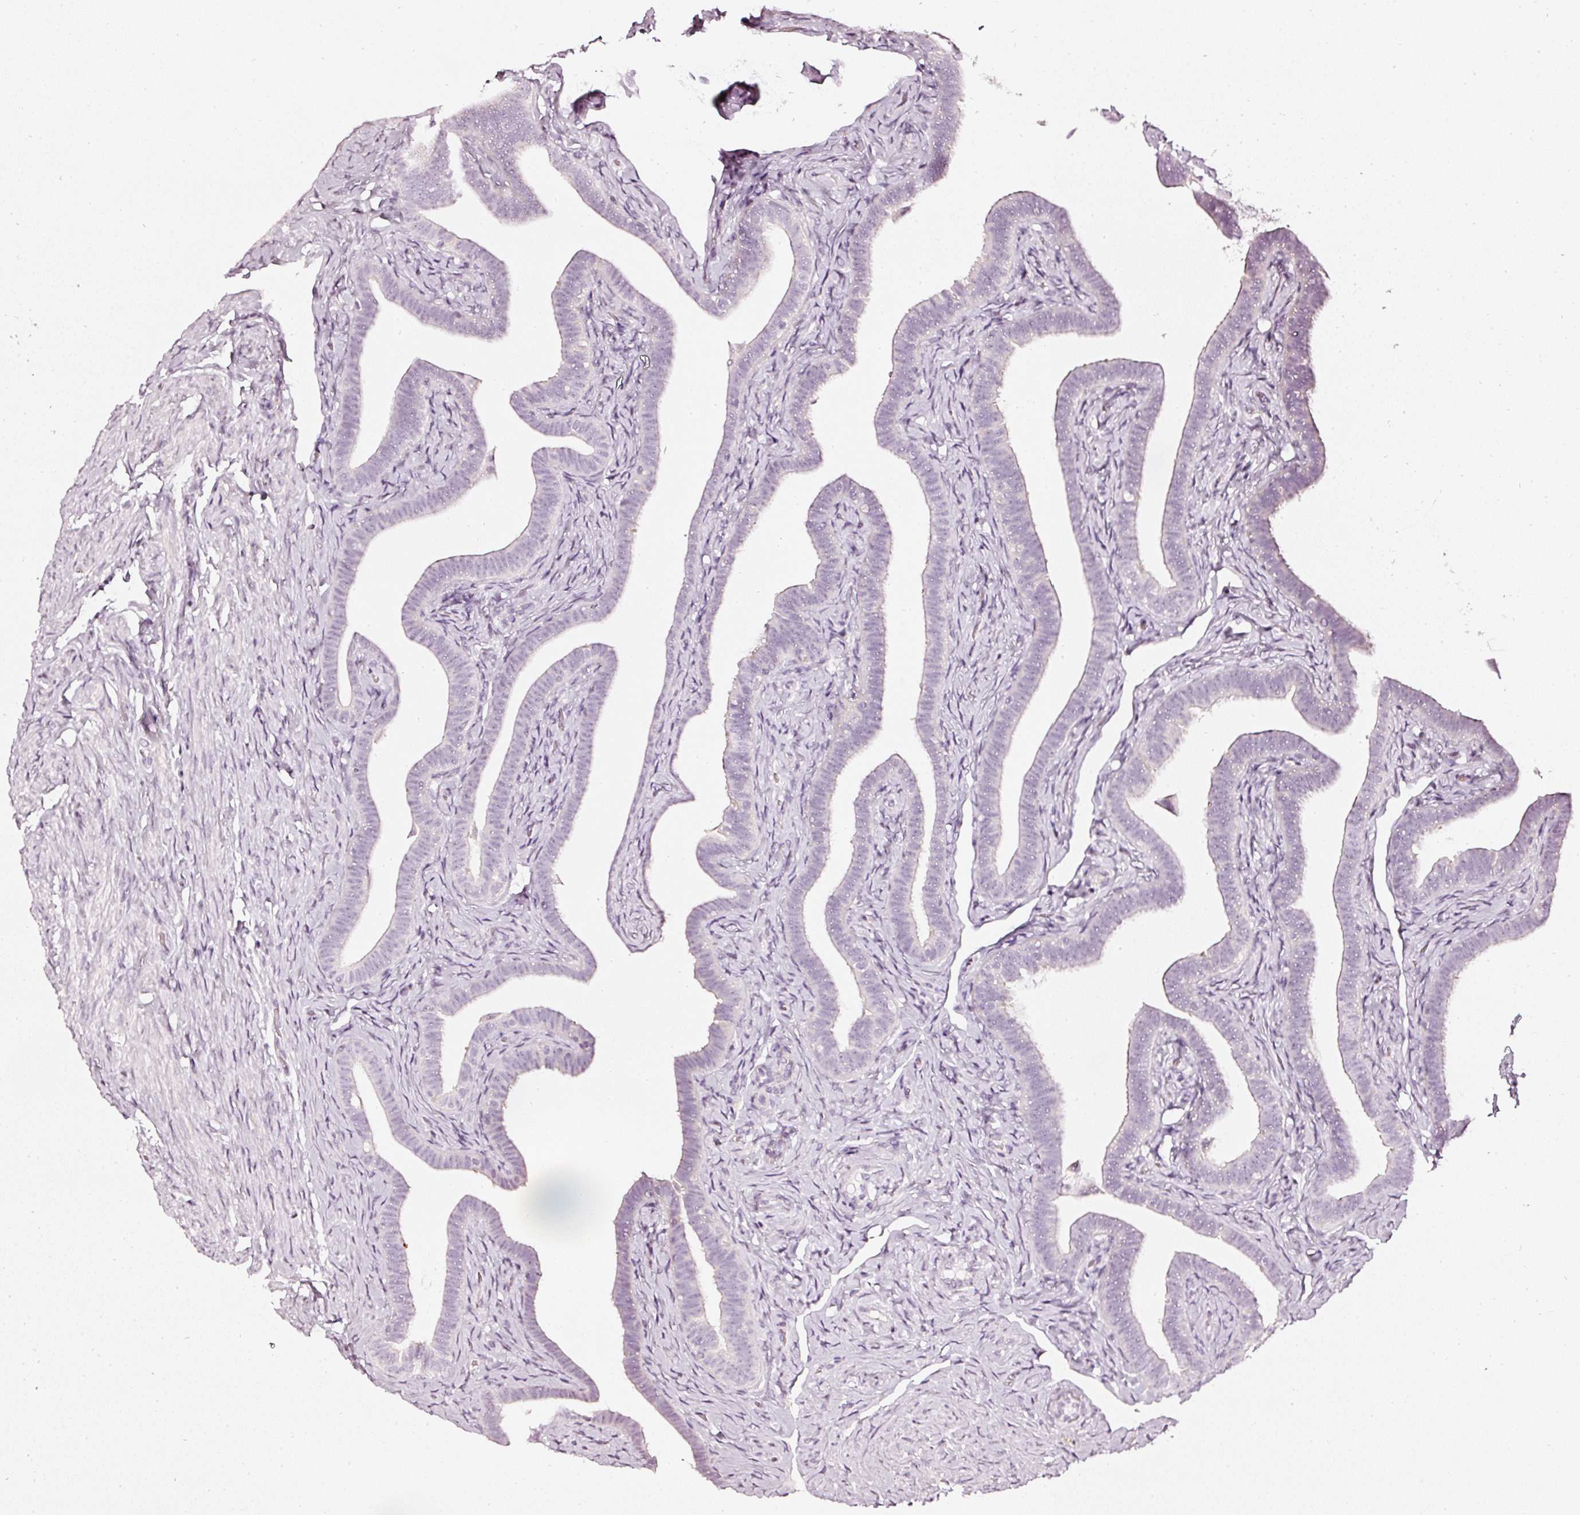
{"staining": {"intensity": "negative", "quantity": "none", "location": "none"}, "tissue": "fallopian tube", "cell_type": "Glandular cells", "image_type": "normal", "snomed": [{"axis": "morphology", "description": "Normal tissue, NOS"}, {"axis": "topography", "description": "Fallopian tube"}], "caption": "Glandular cells are negative for protein expression in unremarkable human fallopian tube. The staining is performed using DAB brown chromogen with nuclei counter-stained in using hematoxylin.", "gene": "CNP", "patient": {"sex": "female", "age": 69}}